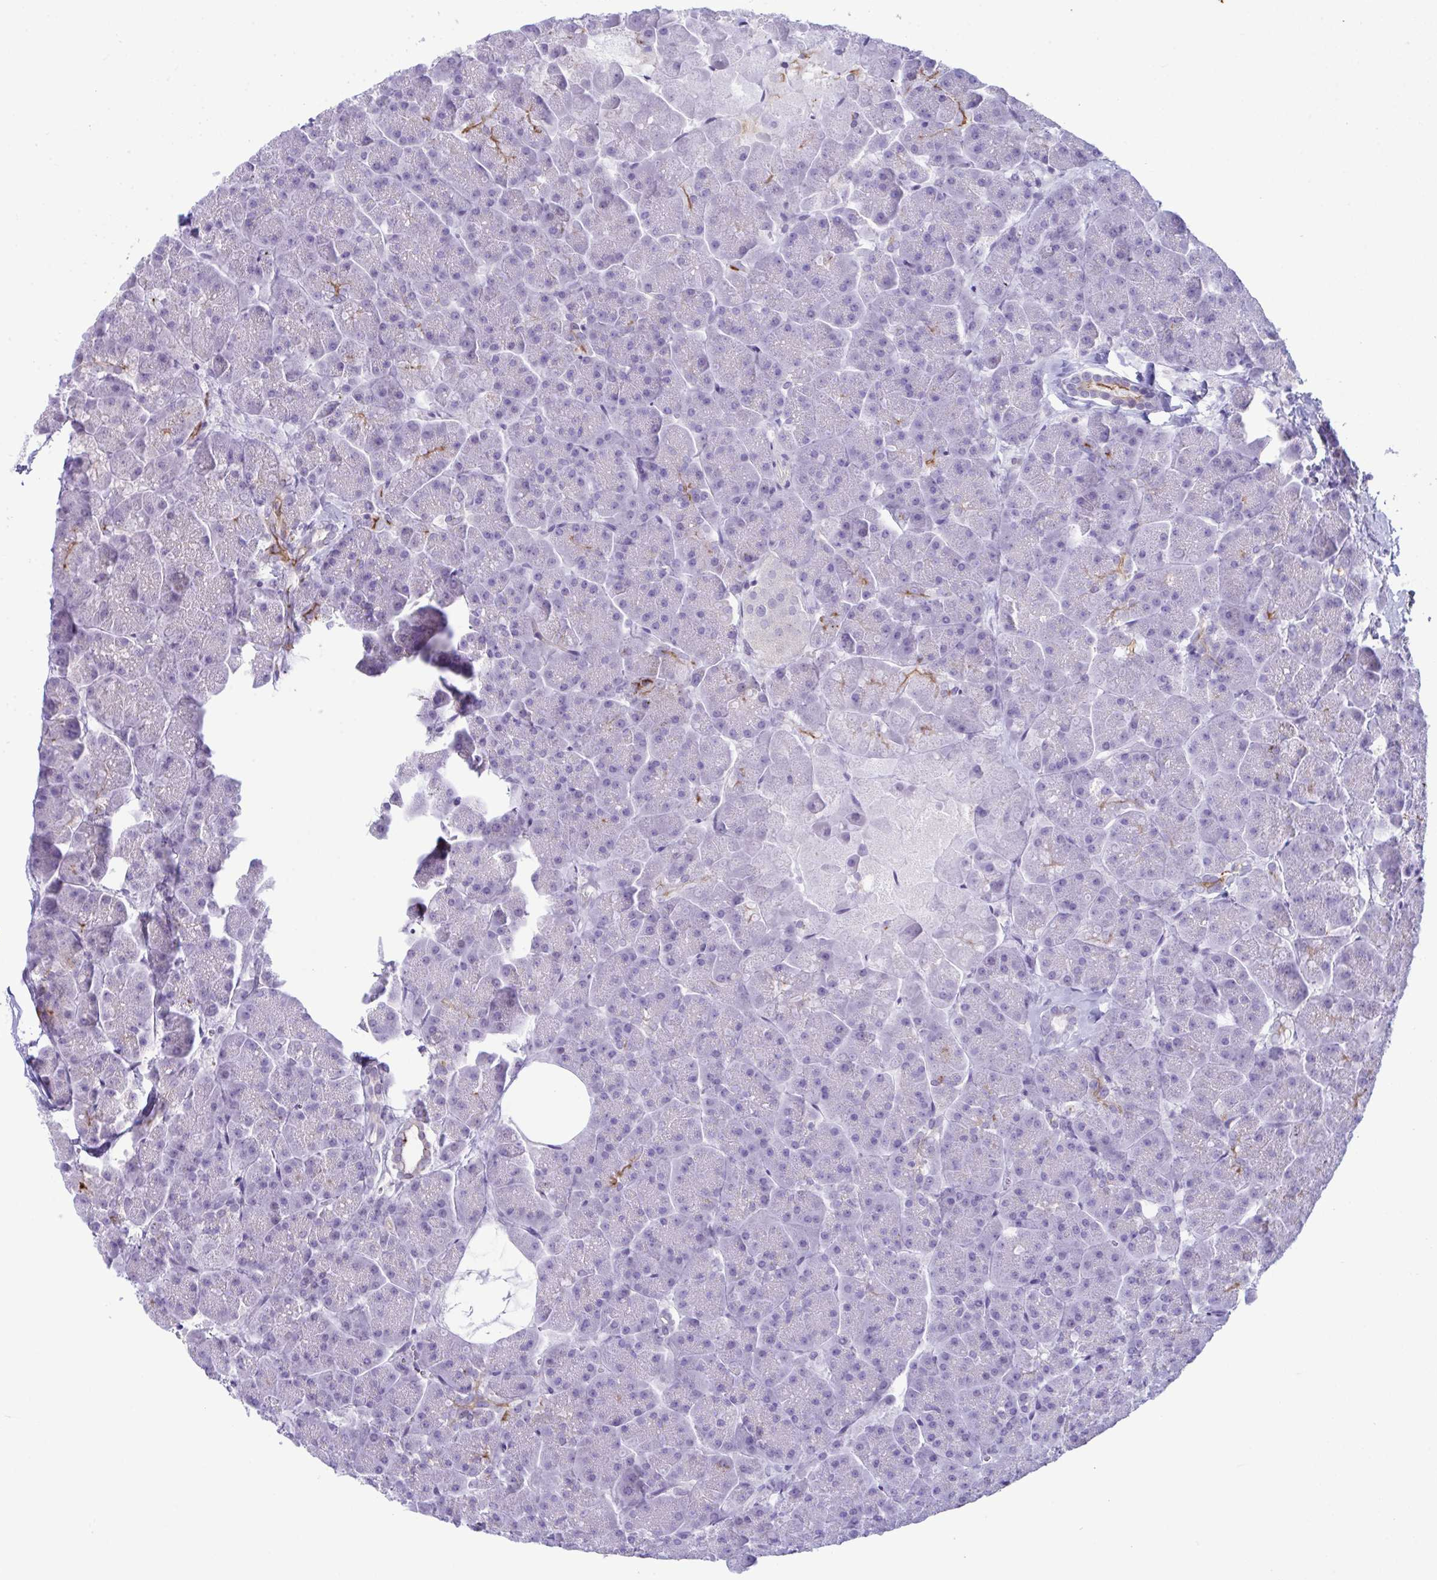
{"staining": {"intensity": "negative", "quantity": "none", "location": "none"}, "tissue": "pancreas", "cell_type": "Exocrine glandular cells", "image_type": "normal", "snomed": [{"axis": "morphology", "description": "Normal tissue, NOS"}, {"axis": "topography", "description": "Pancreas"}, {"axis": "topography", "description": "Peripheral nerve tissue"}], "caption": "This micrograph is of normal pancreas stained with IHC to label a protein in brown with the nuclei are counter-stained blue. There is no expression in exocrine glandular cells.", "gene": "ATP6V0D2", "patient": {"sex": "male", "age": 54}}